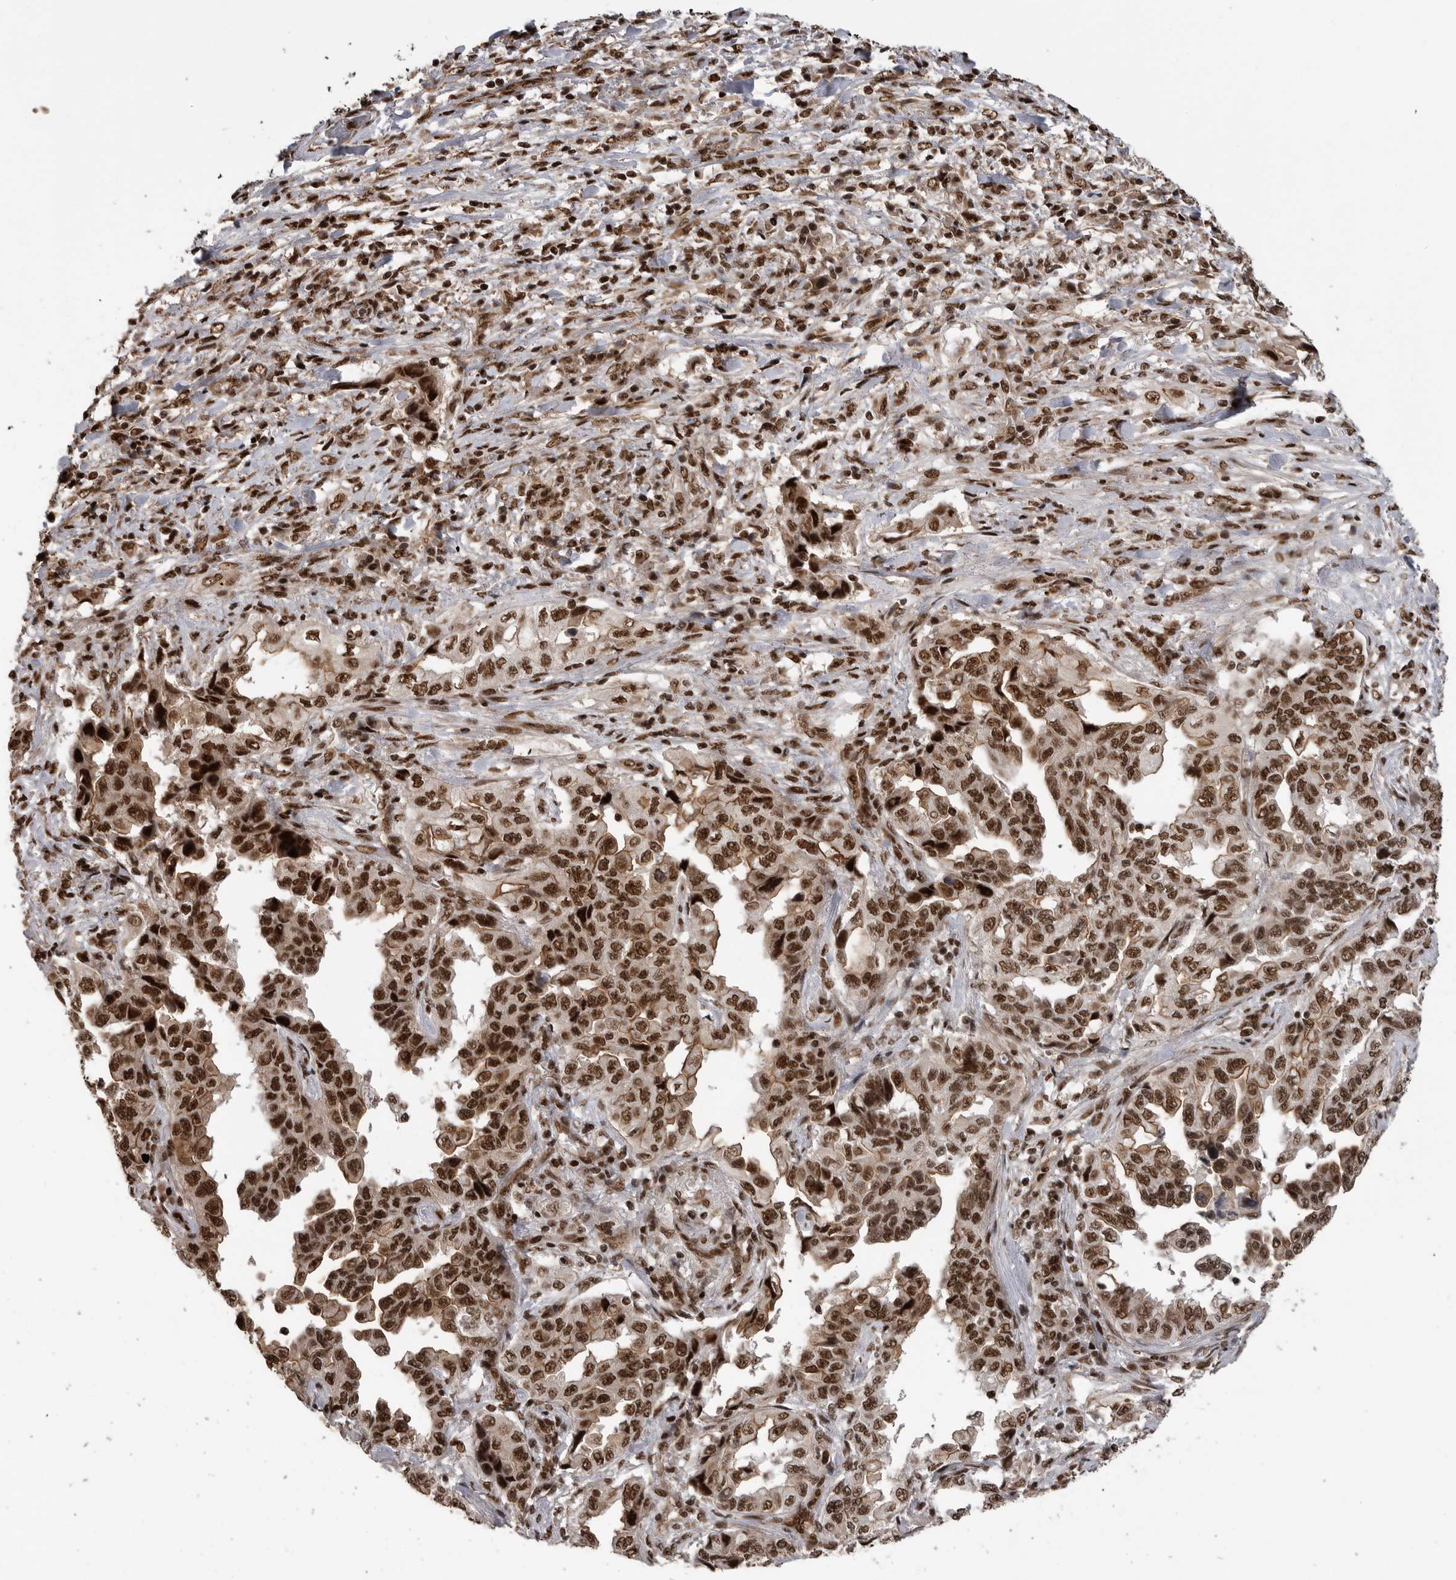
{"staining": {"intensity": "moderate", "quantity": ">75%", "location": "nuclear"}, "tissue": "lung cancer", "cell_type": "Tumor cells", "image_type": "cancer", "snomed": [{"axis": "morphology", "description": "Adenocarcinoma, NOS"}, {"axis": "topography", "description": "Lung"}], "caption": "DAB immunohistochemical staining of adenocarcinoma (lung) exhibits moderate nuclear protein staining in about >75% of tumor cells.", "gene": "PPP1R8", "patient": {"sex": "female", "age": 51}}